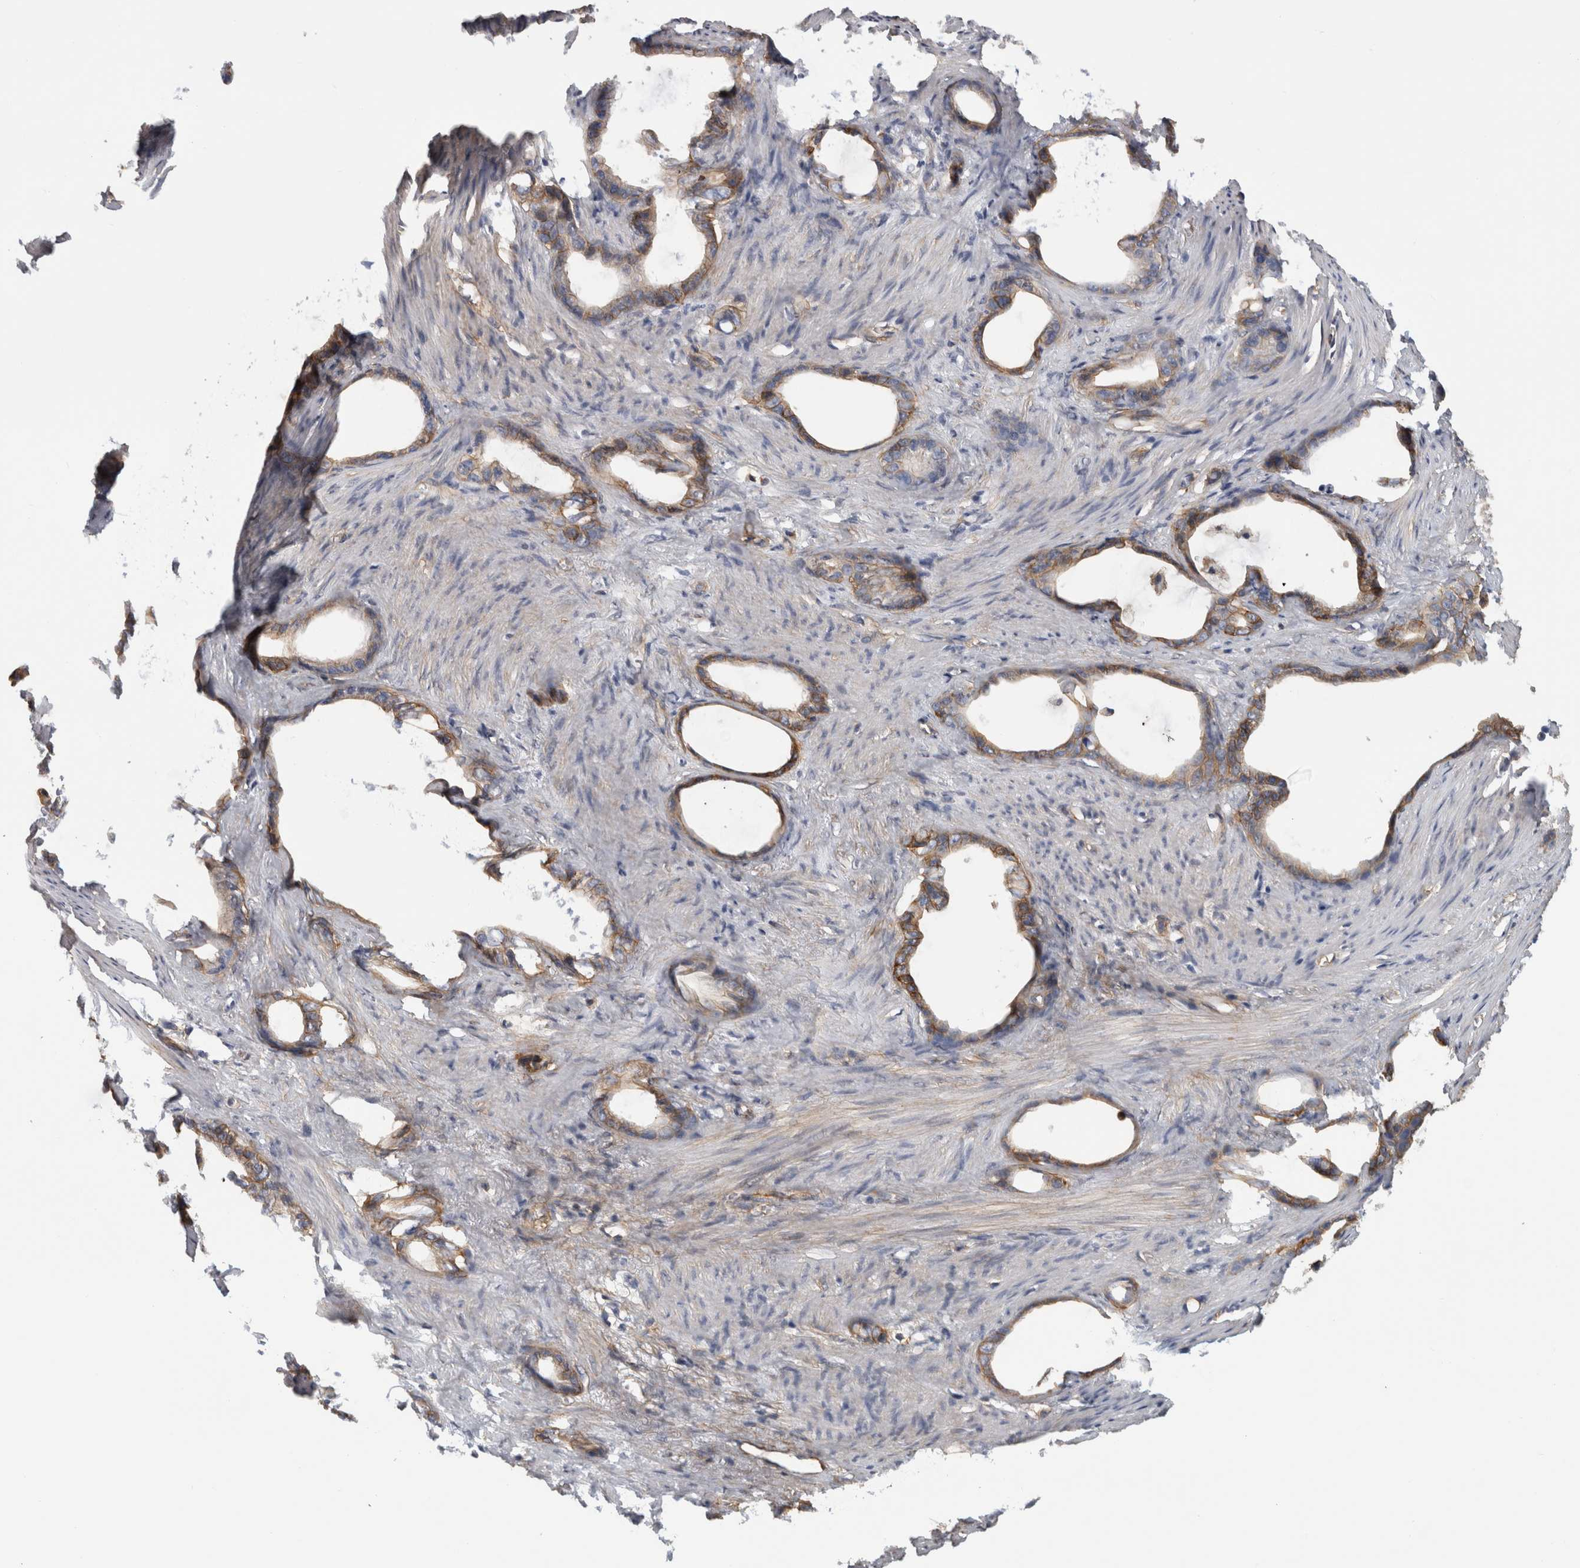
{"staining": {"intensity": "weak", "quantity": ">75%", "location": "cytoplasmic/membranous"}, "tissue": "stomach cancer", "cell_type": "Tumor cells", "image_type": "cancer", "snomed": [{"axis": "morphology", "description": "Adenocarcinoma, NOS"}, {"axis": "topography", "description": "Stomach"}], "caption": "Protein expression by immunohistochemistry (IHC) displays weak cytoplasmic/membranous expression in about >75% of tumor cells in adenocarcinoma (stomach).", "gene": "AHNAK", "patient": {"sex": "female", "age": 75}}